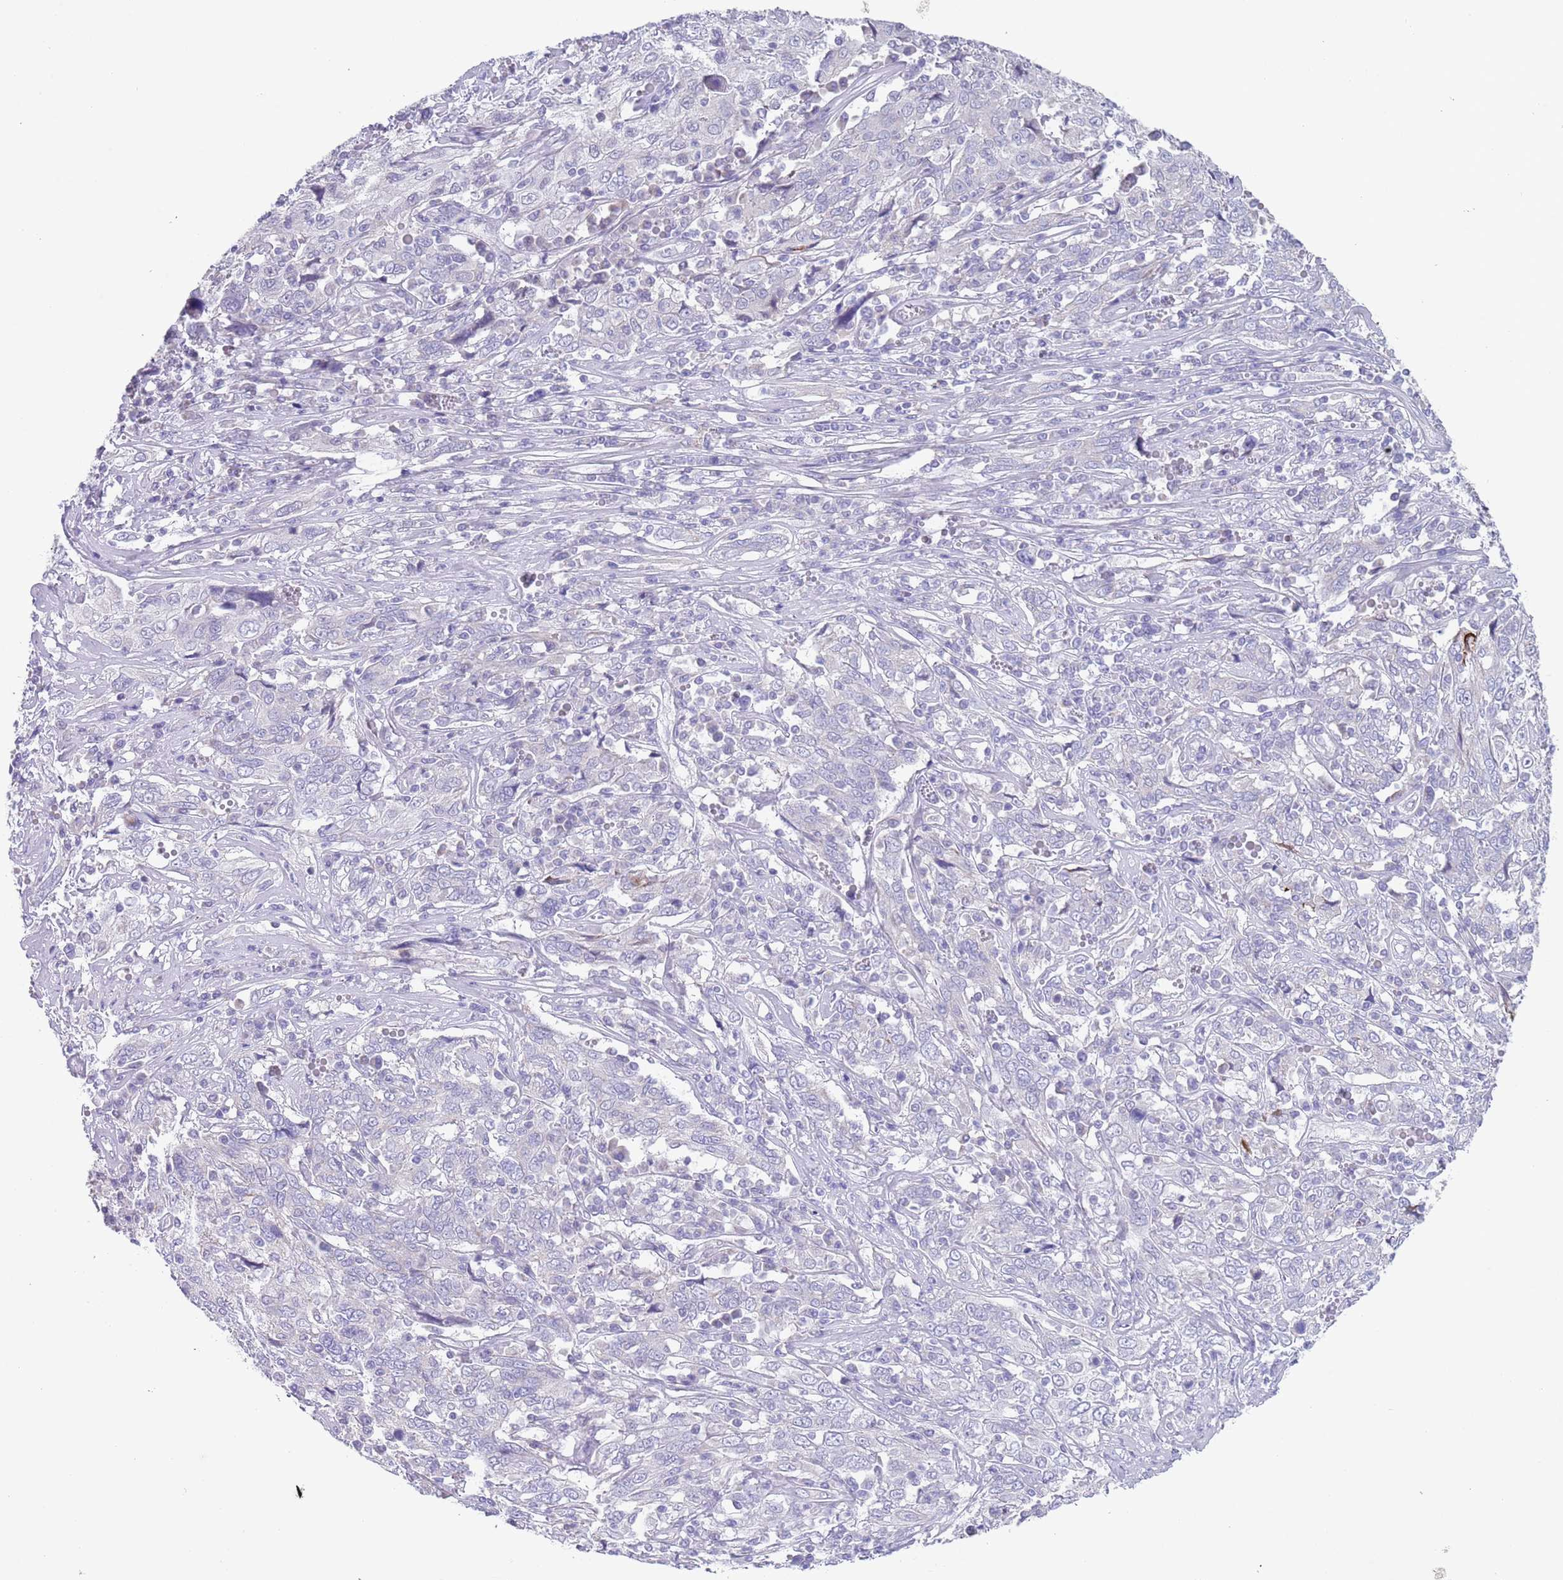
{"staining": {"intensity": "negative", "quantity": "none", "location": "none"}, "tissue": "cervical cancer", "cell_type": "Tumor cells", "image_type": "cancer", "snomed": [{"axis": "morphology", "description": "Squamous cell carcinoma, NOS"}, {"axis": "topography", "description": "Cervix"}], "caption": "Cervical cancer was stained to show a protein in brown. There is no significant expression in tumor cells.", "gene": "SPIRE2", "patient": {"sex": "female", "age": 46}}